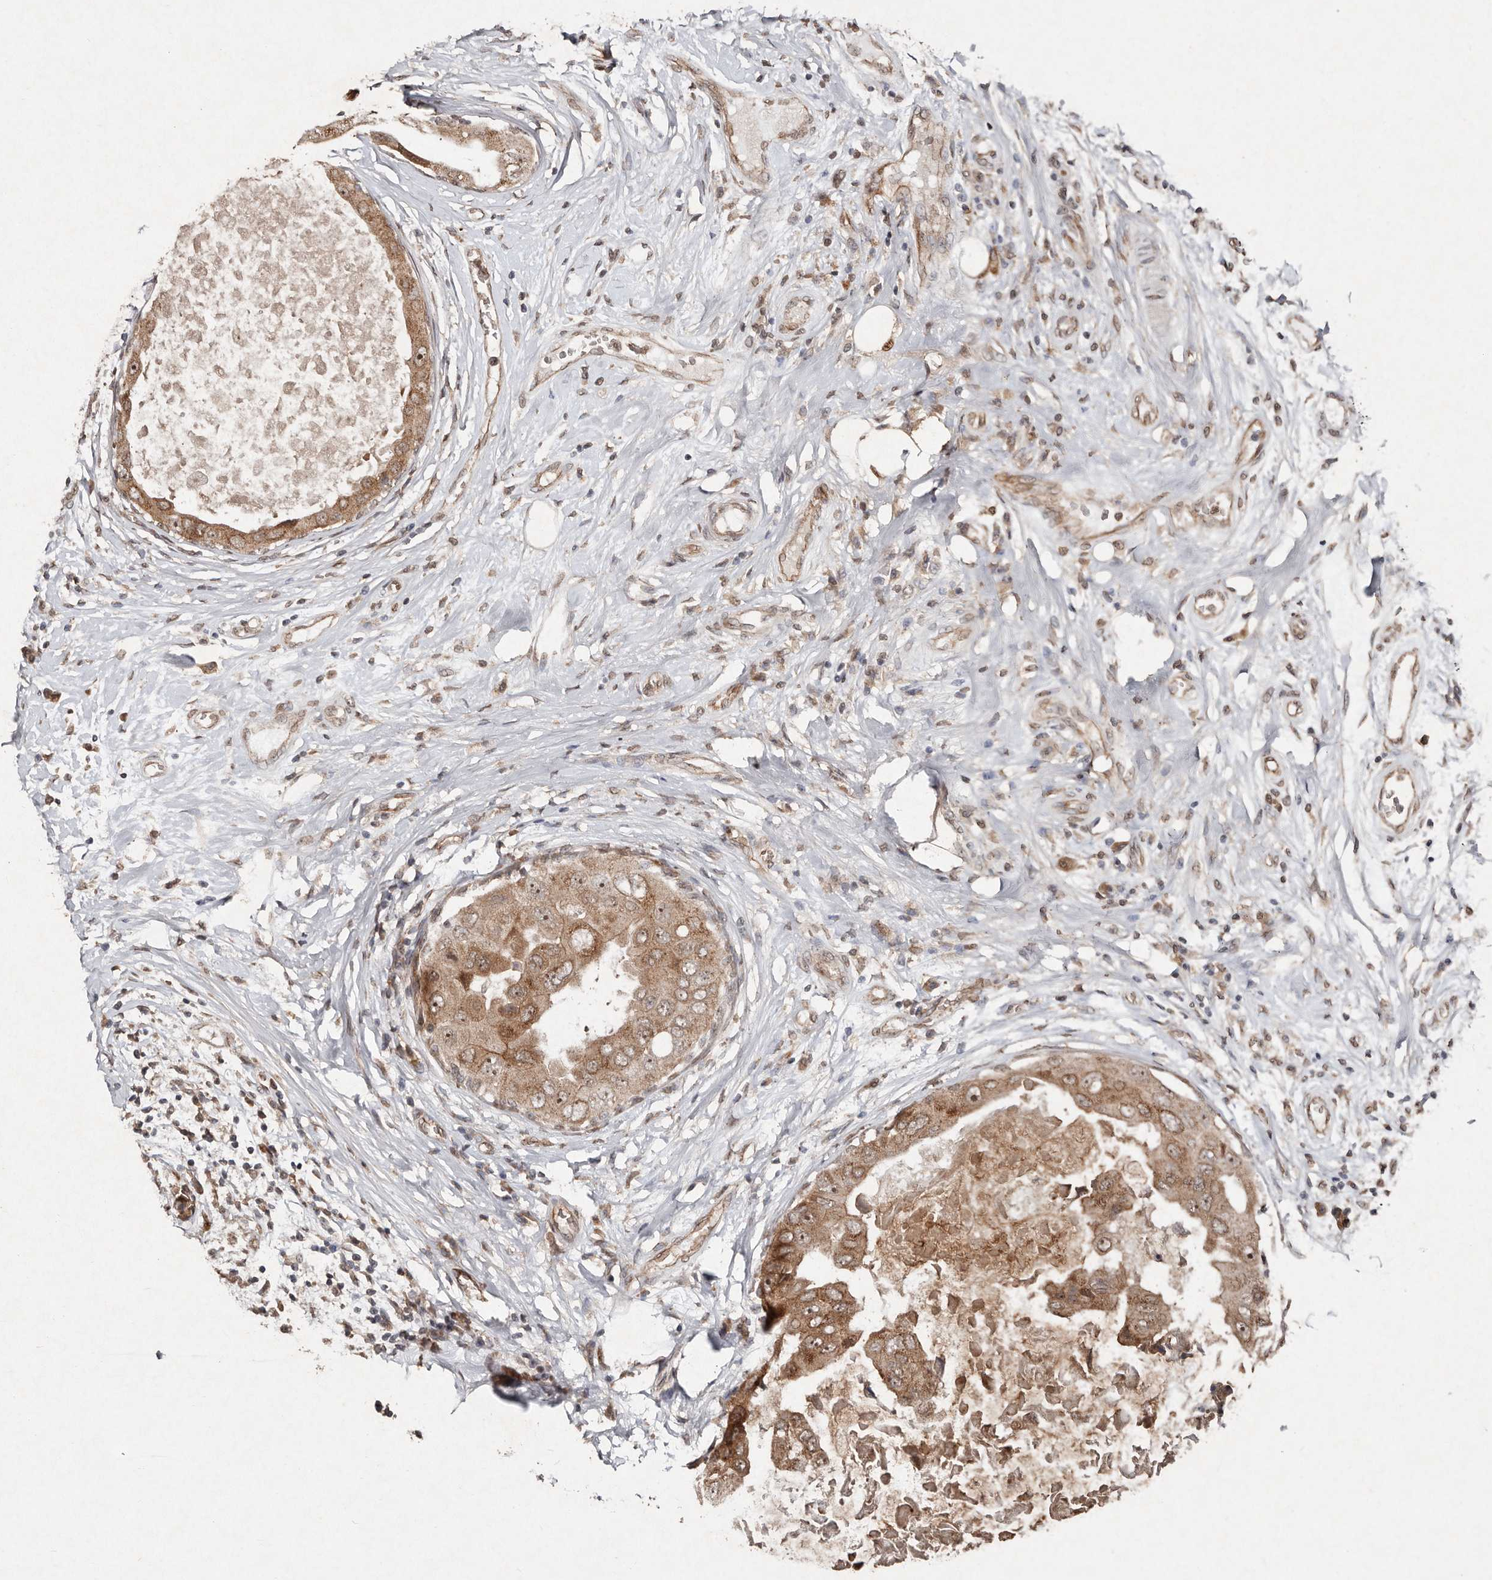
{"staining": {"intensity": "moderate", "quantity": ">75%", "location": "cytoplasmic/membranous,nuclear"}, "tissue": "breast cancer", "cell_type": "Tumor cells", "image_type": "cancer", "snomed": [{"axis": "morphology", "description": "Duct carcinoma"}, {"axis": "topography", "description": "Breast"}], "caption": "High-magnification brightfield microscopy of invasive ductal carcinoma (breast) stained with DAB (3,3'-diaminobenzidine) (brown) and counterstained with hematoxylin (blue). tumor cells exhibit moderate cytoplasmic/membranous and nuclear expression is identified in approximately>75% of cells.", "gene": "DIP2C", "patient": {"sex": "female", "age": 27}}